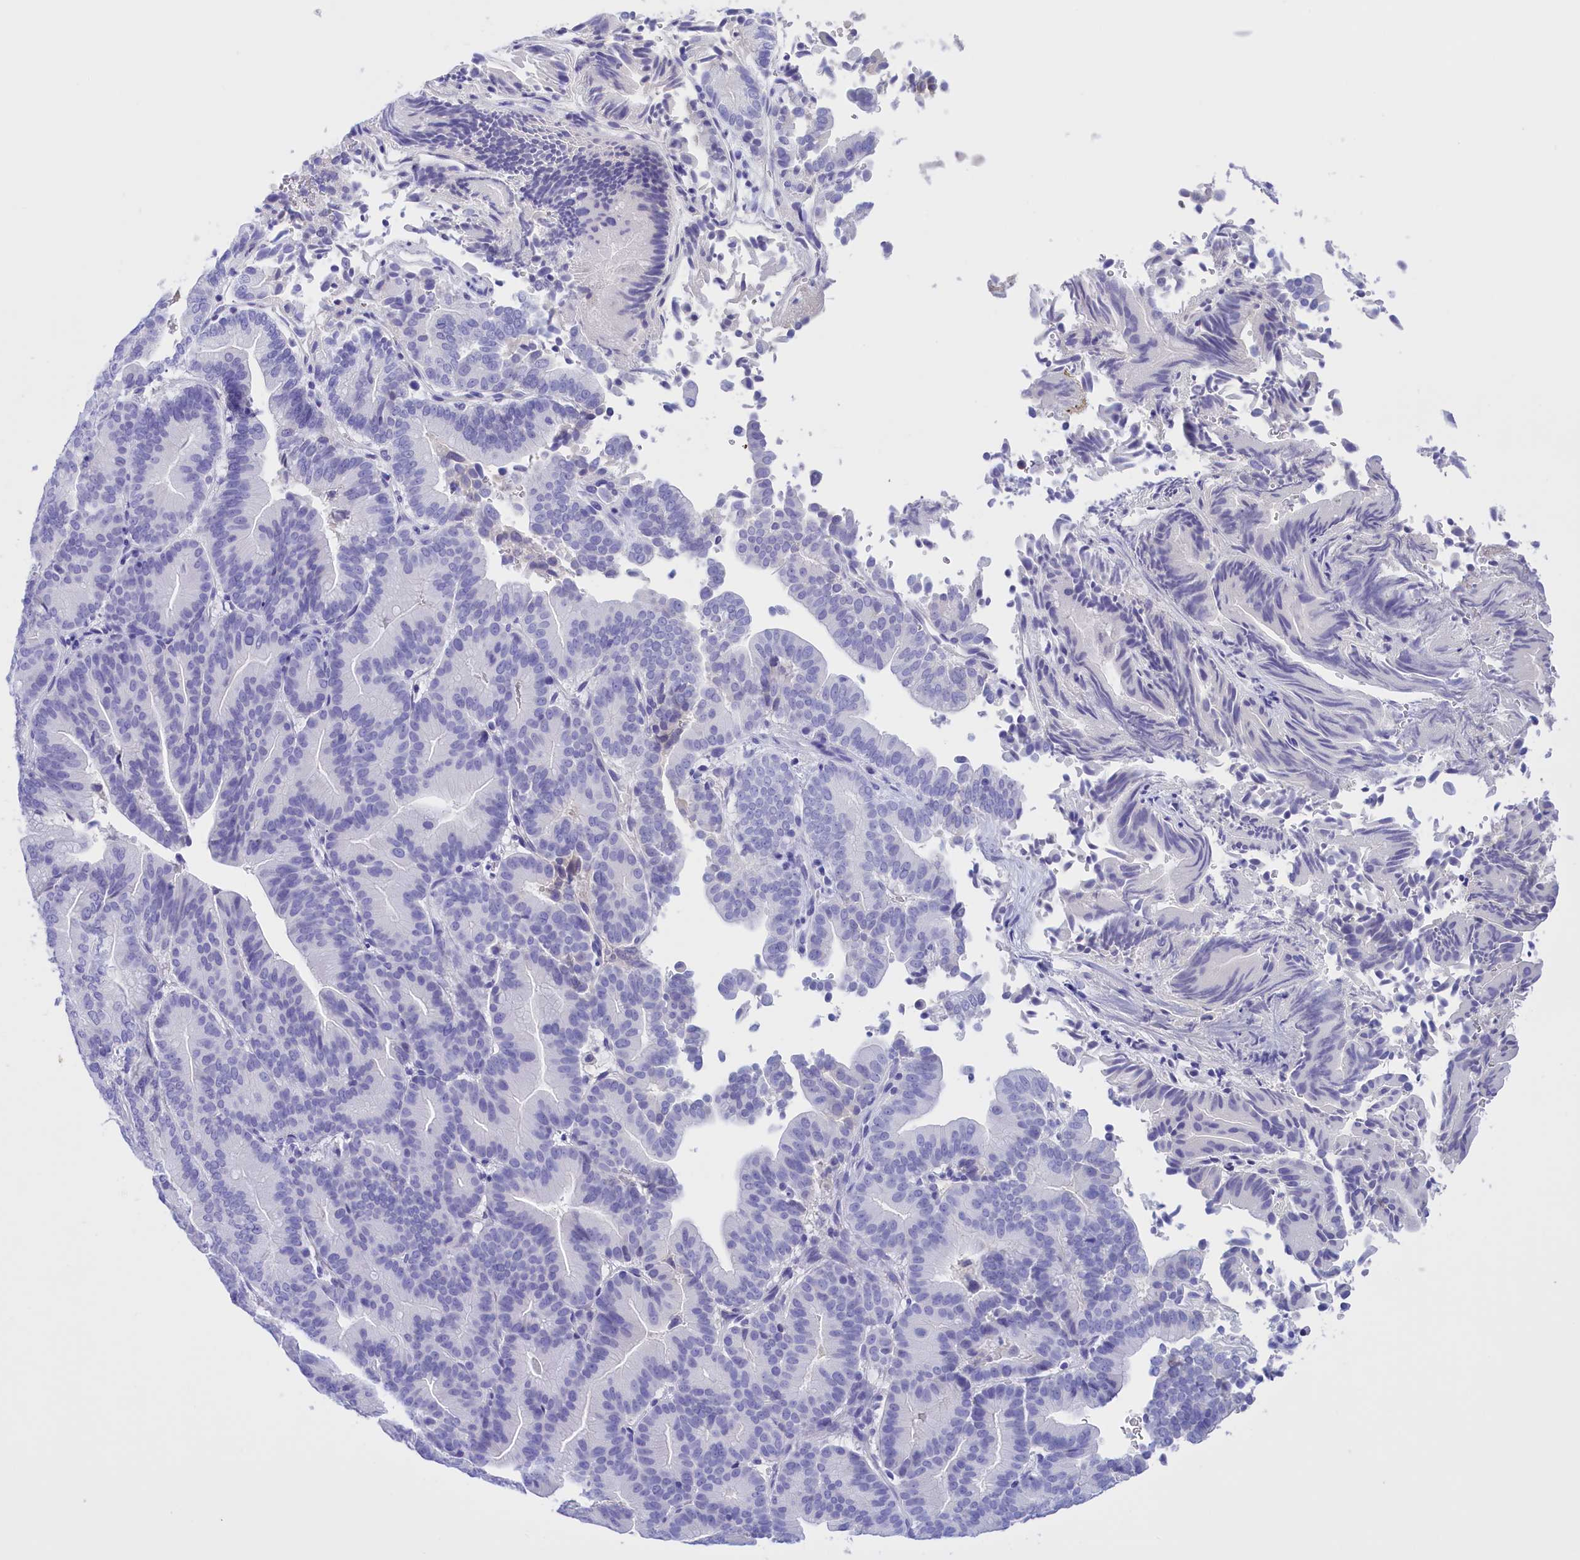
{"staining": {"intensity": "negative", "quantity": "none", "location": "none"}, "tissue": "liver cancer", "cell_type": "Tumor cells", "image_type": "cancer", "snomed": [{"axis": "morphology", "description": "Cholangiocarcinoma"}, {"axis": "topography", "description": "Liver"}], "caption": "Cholangiocarcinoma (liver) was stained to show a protein in brown. There is no significant expression in tumor cells.", "gene": "PROK2", "patient": {"sex": "female", "age": 75}}